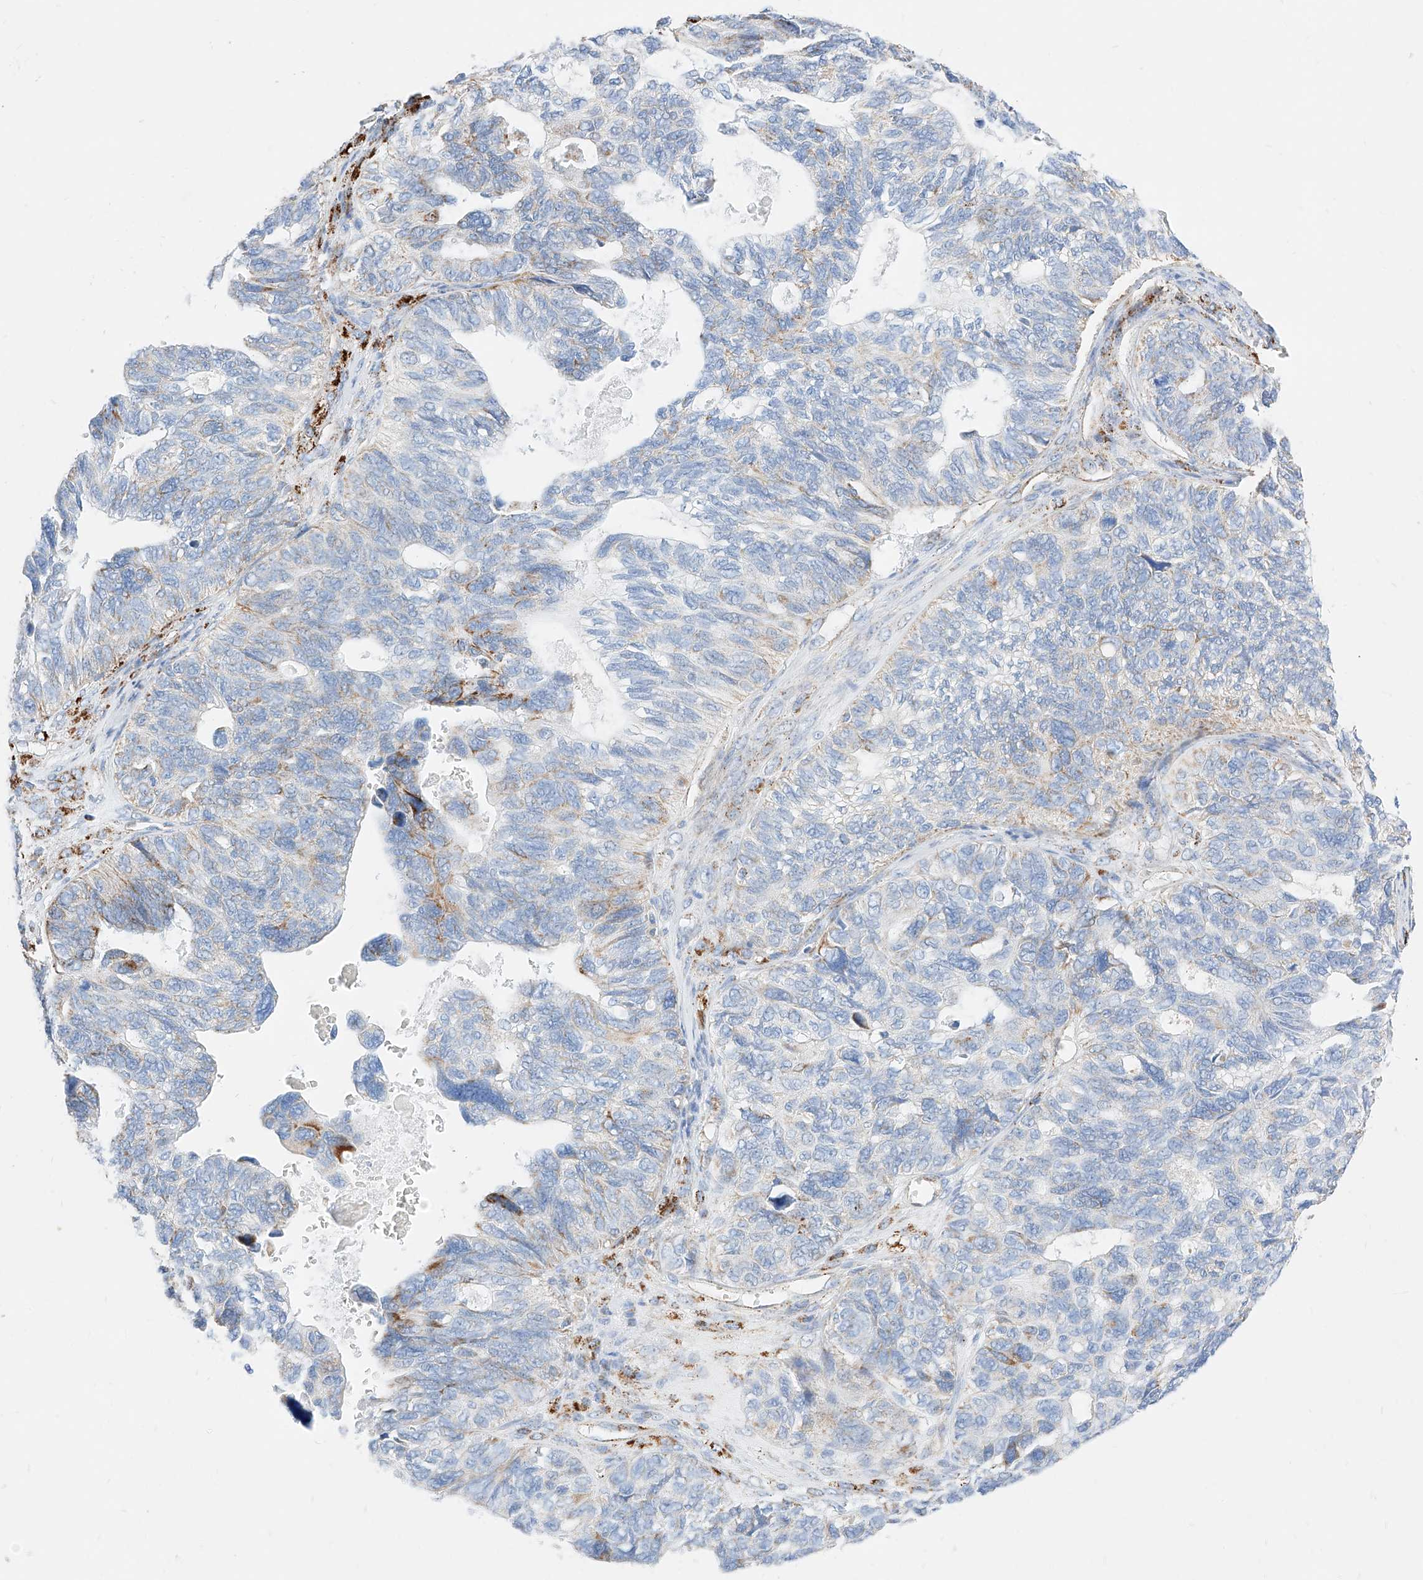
{"staining": {"intensity": "negative", "quantity": "none", "location": "none"}, "tissue": "ovarian cancer", "cell_type": "Tumor cells", "image_type": "cancer", "snomed": [{"axis": "morphology", "description": "Cystadenocarcinoma, serous, NOS"}, {"axis": "topography", "description": "Ovary"}], "caption": "A high-resolution micrograph shows immunohistochemistry staining of serous cystadenocarcinoma (ovarian), which exhibits no significant staining in tumor cells.", "gene": "C6orf62", "patient": {"sex": "female", "age": 79}}